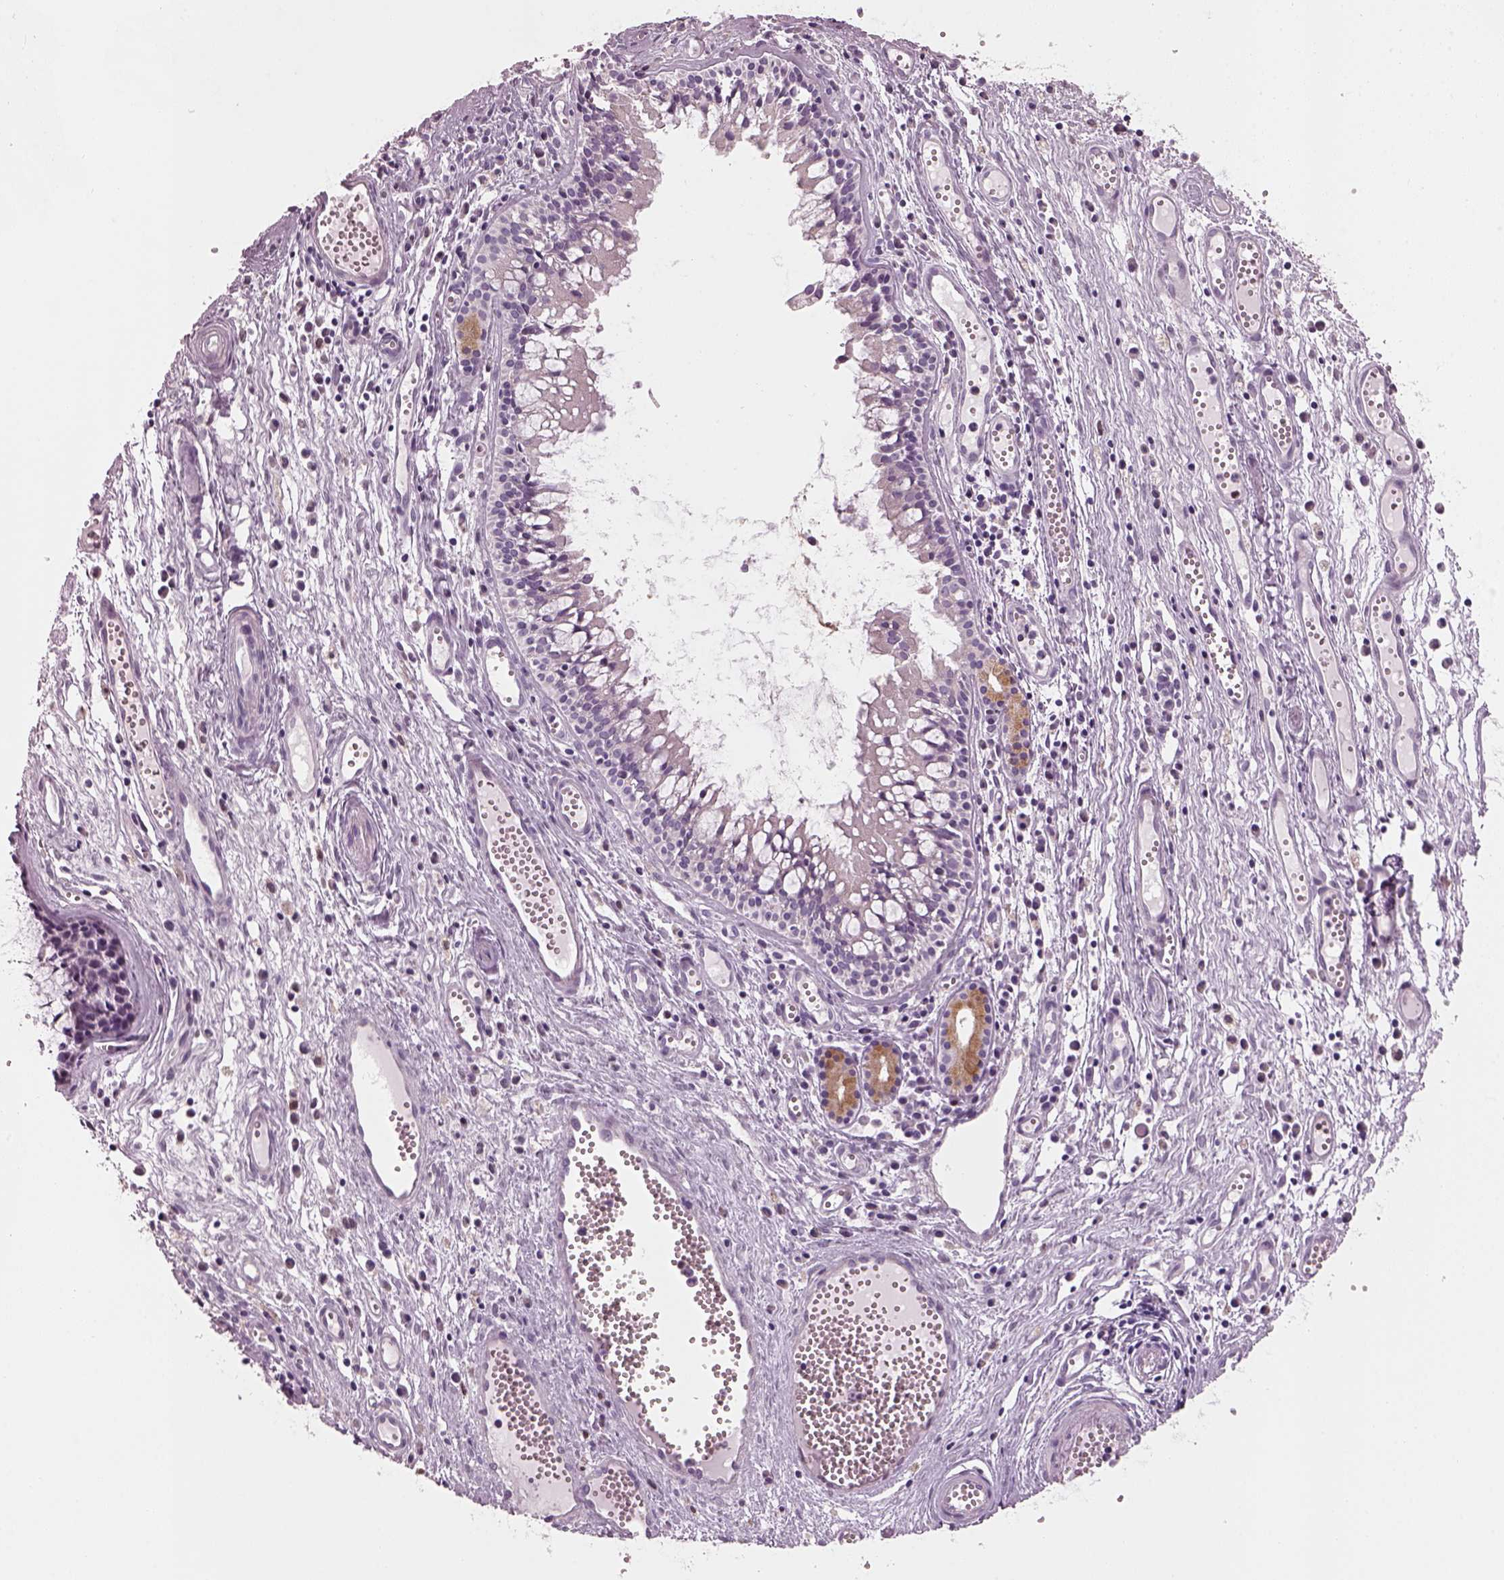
{"staining": {"intensity": "negative", "quantity": "none", "location": "none"}, "tissue": "nasopharynx", "cell_type": "Respiratory epithelial cells", "image_type": "normal", "snomed": [{"axis": "morphology", "description": "Normal tissue, NOS"}, {"axis": "topography", "description": "Nasopharynx"}], "caption": "Normal nasopharynx was stained to show a protein in brown. There is no significant staining in respiratory epithelial cells. (DAB (3,3'-diaminobenzidine) immunohistochemistry with hematoxylin counter stain).", "gene": "PRR9", "patient": {"sex": "male", "age": 31}}